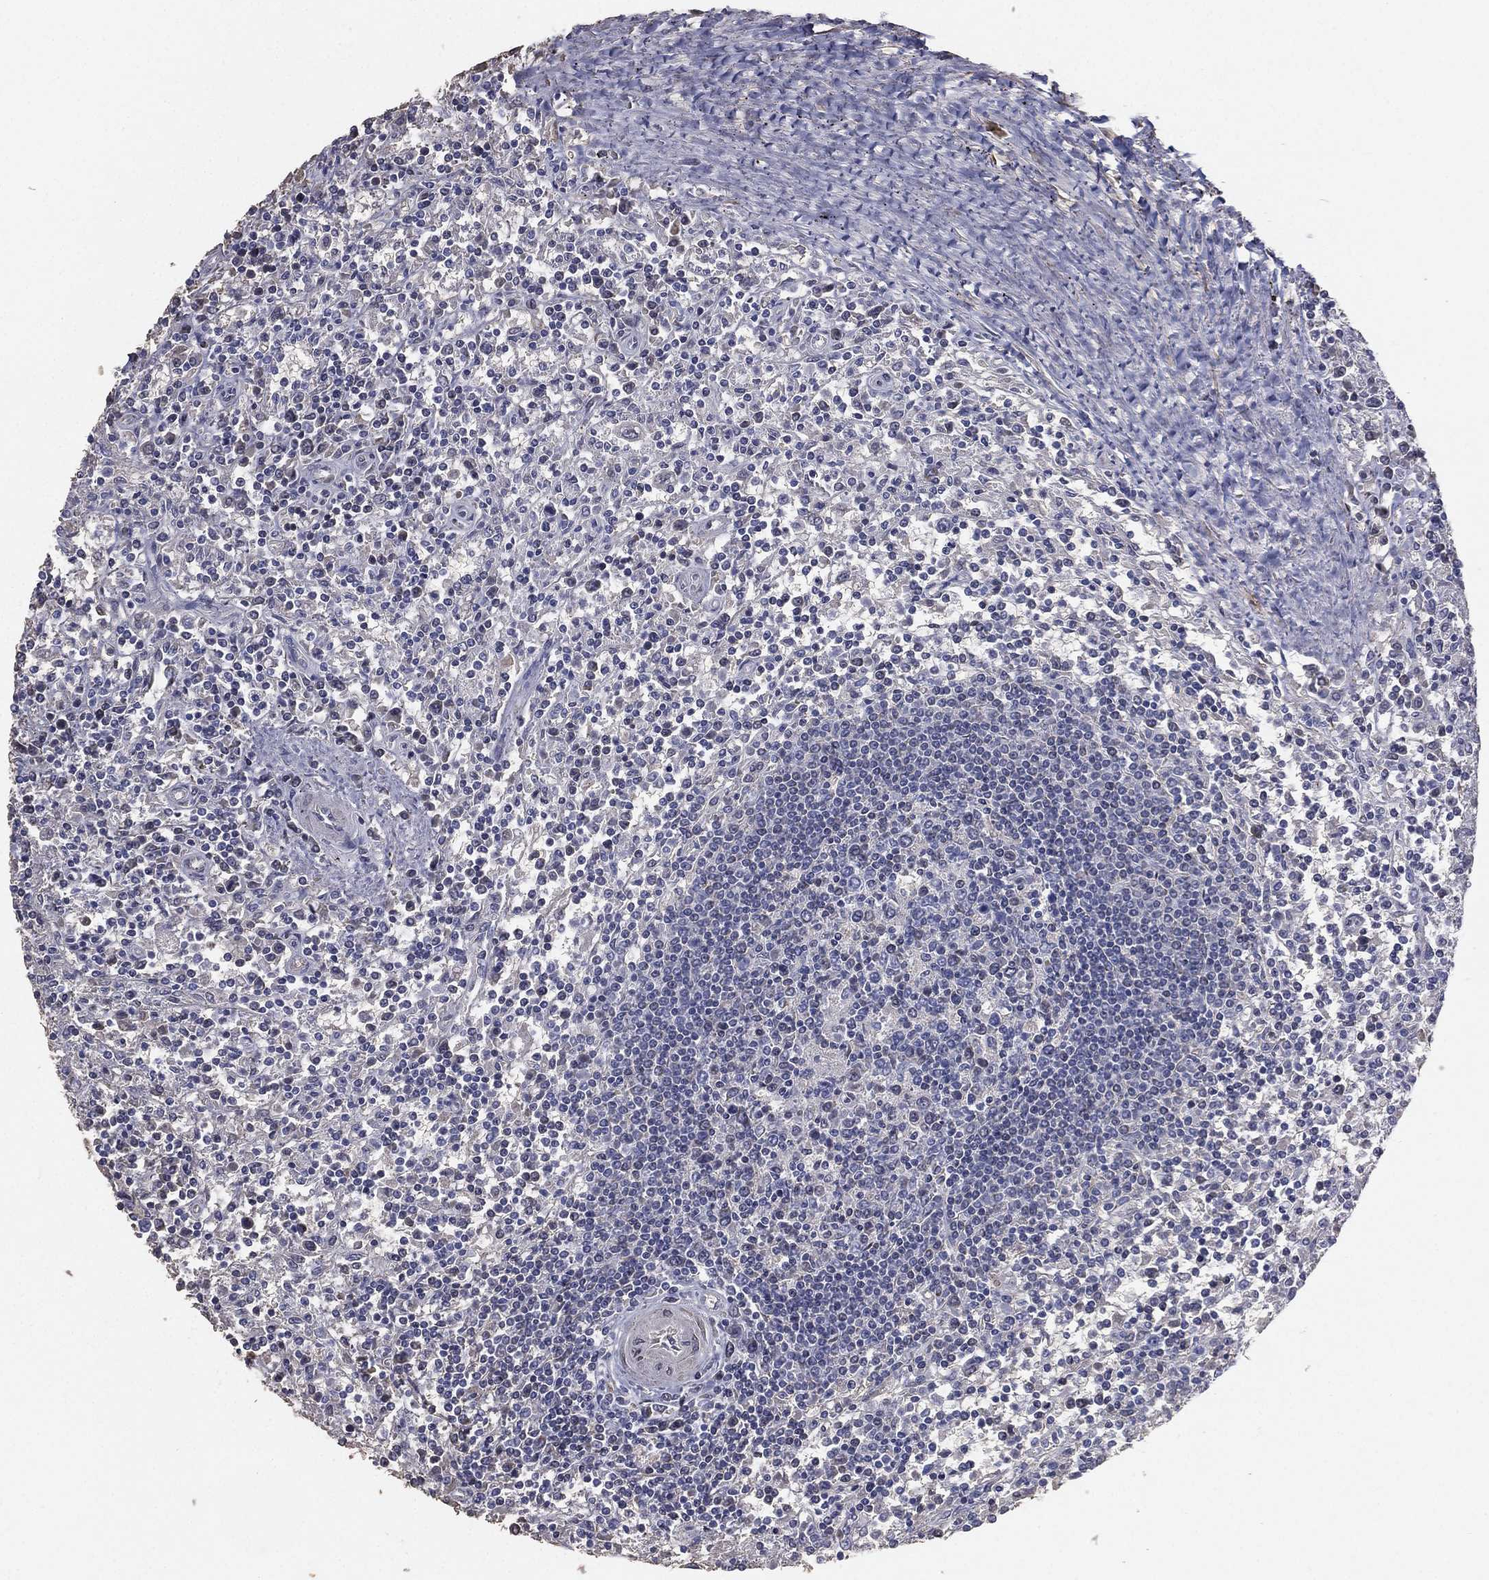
{"staining": {"intensity": "negative", "quantity": "none", "location": "none"}, "tissue": "lymphoma", "cell_type": "Tumor cells", "image_type": "cancer", "snomed": [{"axis": "morphology", "description": "Malignant lymphoma, non-Hodgkin's type, Low grade"}, {"axis": "topography", "description": "Spleen"}], "caption": "A micrograph of low-grade malignant lymphoma, non-Hodgkin's type stained for a protein reveals no brown staining in tumor cells. (Stains: DAB (3,3'-diaminobenzidine) IHC with hematoxylin counter stain, Microscopy: brightfield microscopy at high magnification).", "gene": "ESX1", "patient": {"sex": "male", "age": 62}}